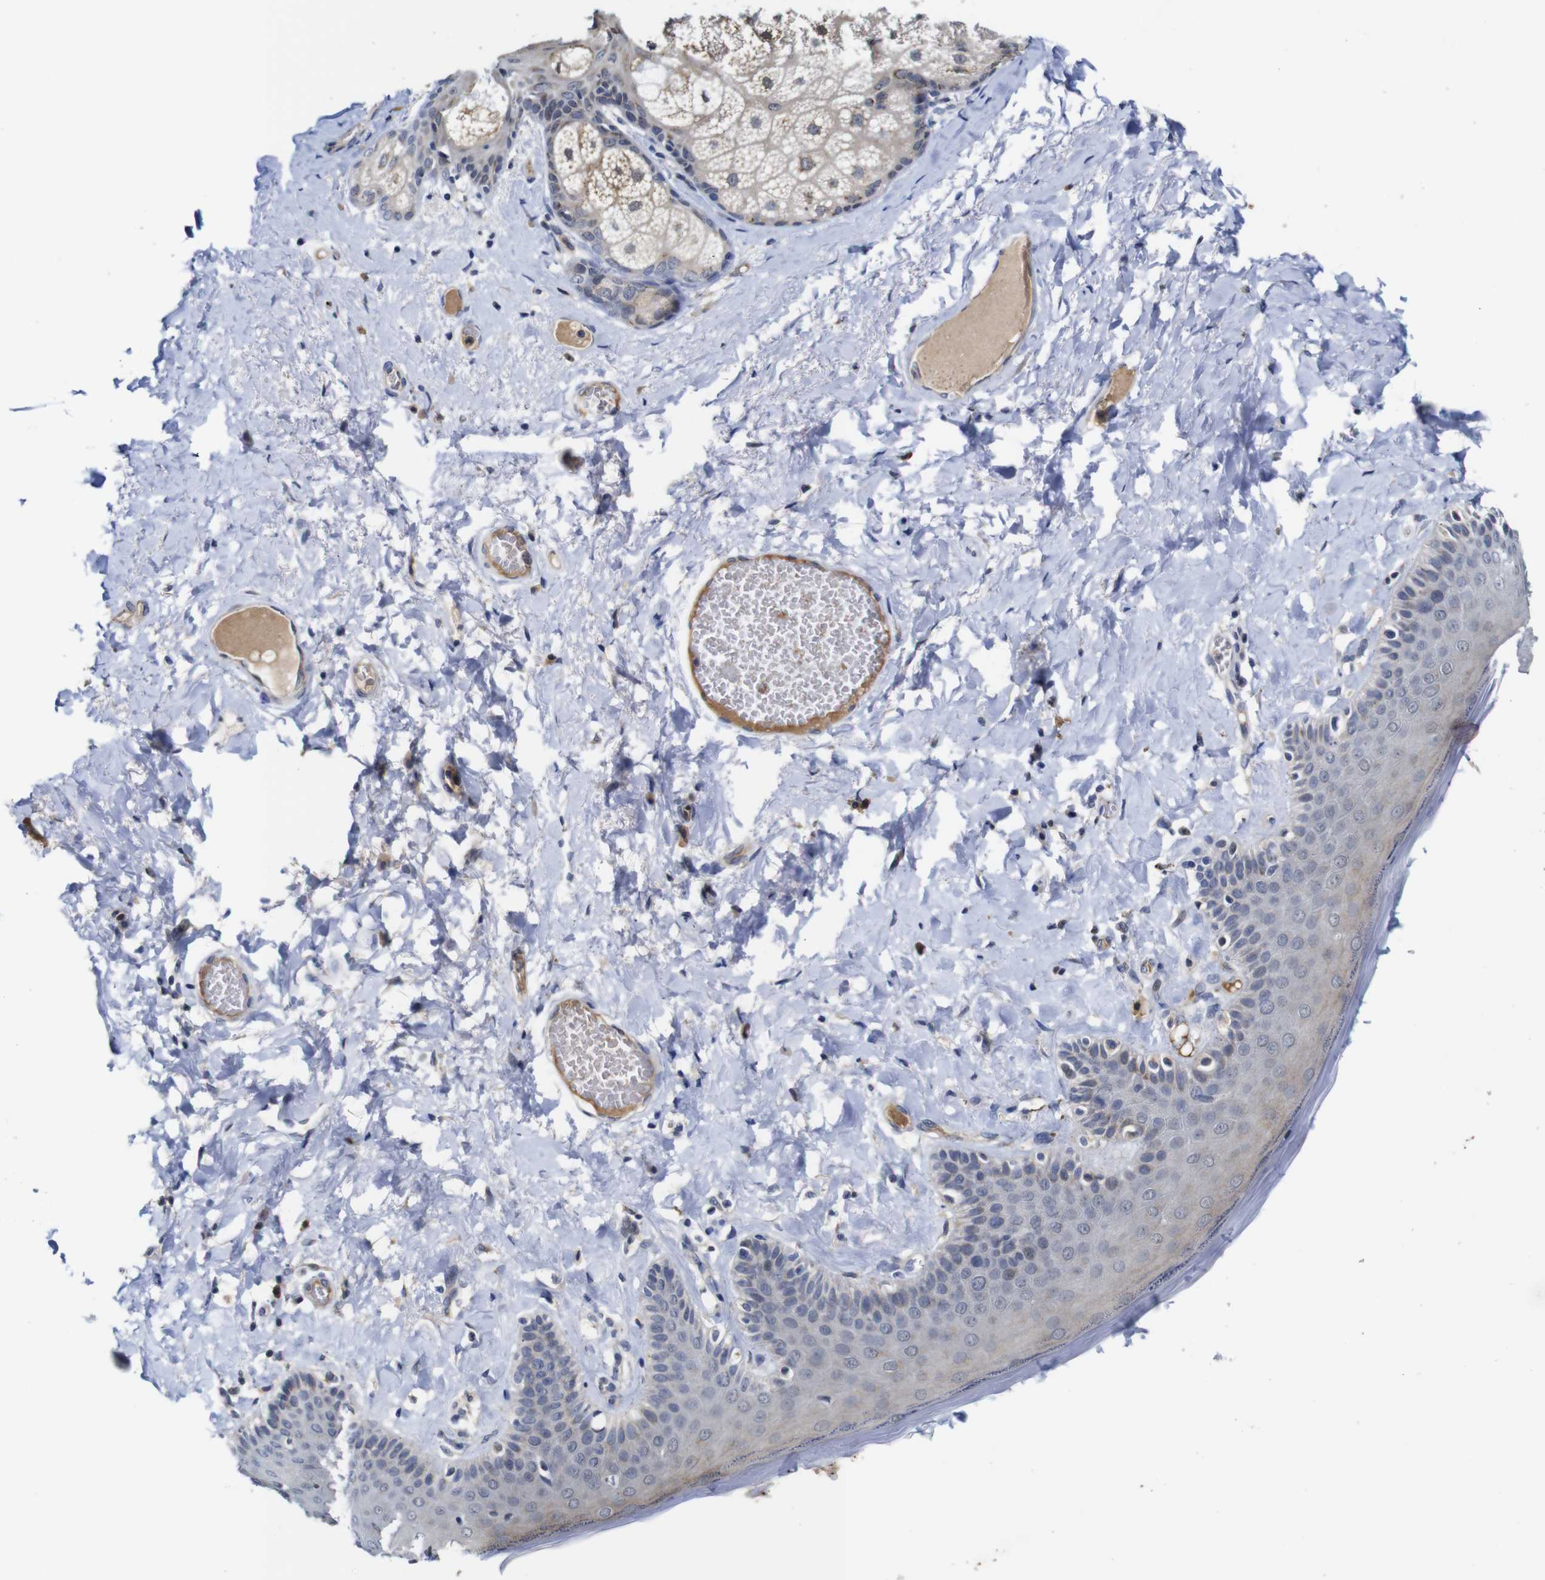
{"staining": {"intensity": "weak", "quantity": "<25%", "location": "cytoplasmic/membranous"}, "tissue": "skin", "cell_type": "Epidermal cells", "image_type": "normal", "snomed": [{"axis": "morphology", "description": "Normal tissue, NOS"}, {"axis": "topography", "description": "Anal"}], "caption": "The immunohistochemistry (IHC) image has no significant staining in epidermal cells of skin. Nuclei are stained in blue.", "gene": "FURIN", "patient": {"sex": "male", "age": 69}}